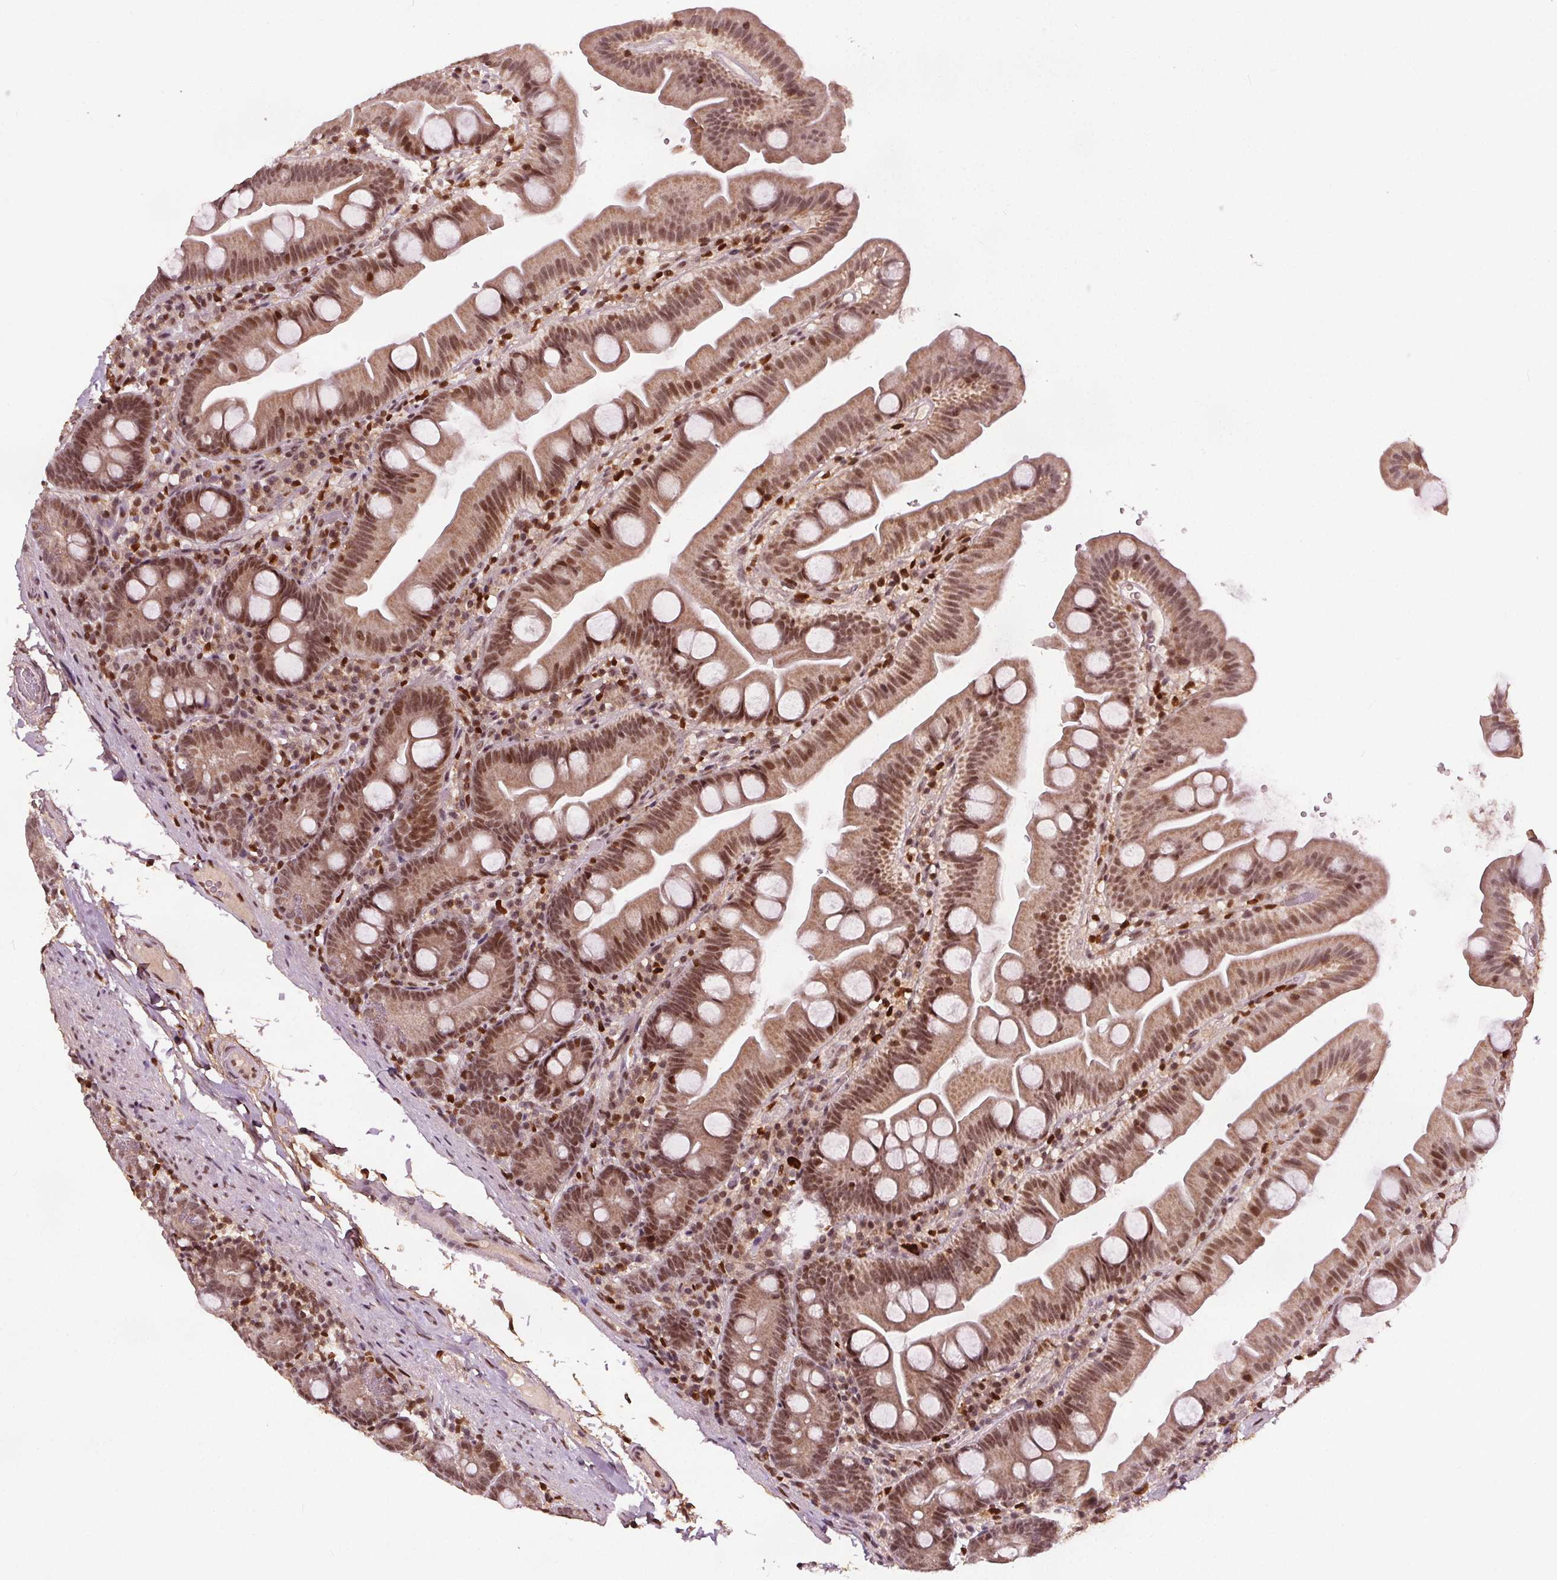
{"staining": {"intensity": "moderate", "quantity": ">75%", "location": "nuclear"}, "tissue": "small intestine", "cell_type": "Glandular cells", "image_type": "normal", "snomed": [{"axis": "morphology", "description": "Normal tissue, NOS"}, {"axis": "topography", "description": "Small intestine"}], "caption": "Unremarkable small intestine demonstrates moderate nuclear positivity in approximately >75% of glandular cells, visualized by immunohistochemistry.", "gene": "DDX11", "patient": {"sex": "female", "age": 68}}